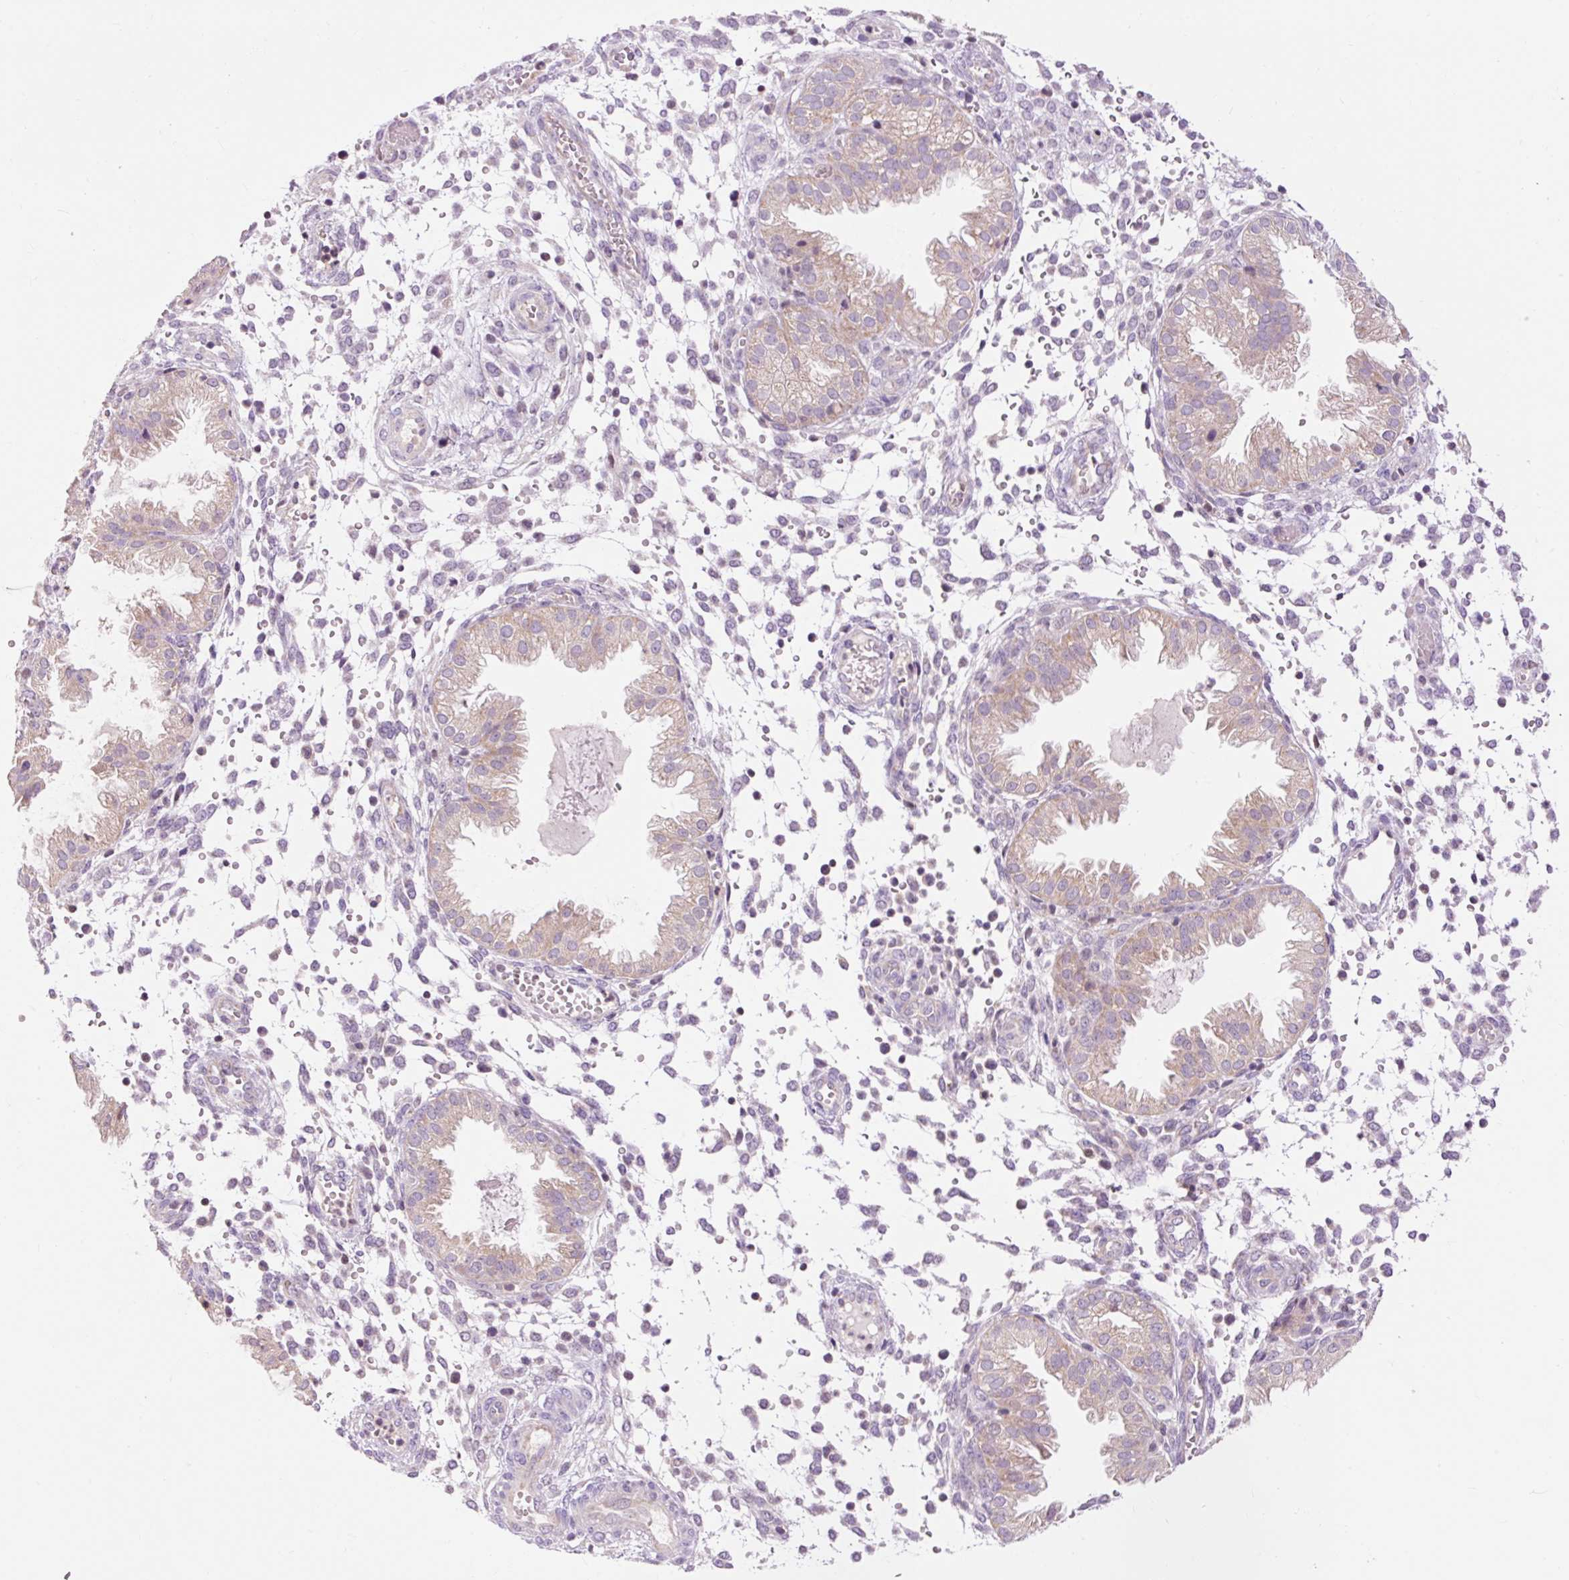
{"staining": {"intensity": "negative", "quantity": "none", "location": "none"}, "tissue": "endometrium", "cell_type": "Cells in endometrial stroma", "image_type": "normal", "snomed": [{"axis": "morphology", "description": "Normal tissue, NOS"}, {"axis": "topography", "description": "Endometrium"}], "caption": "IHC of normal endometrium demonstrates no expression in cells in endometrial stroma. (IHC, brightfield microscopy, high magnification).", "gene": "IMMT", "patient": {"sex": "female", "age": 33}}